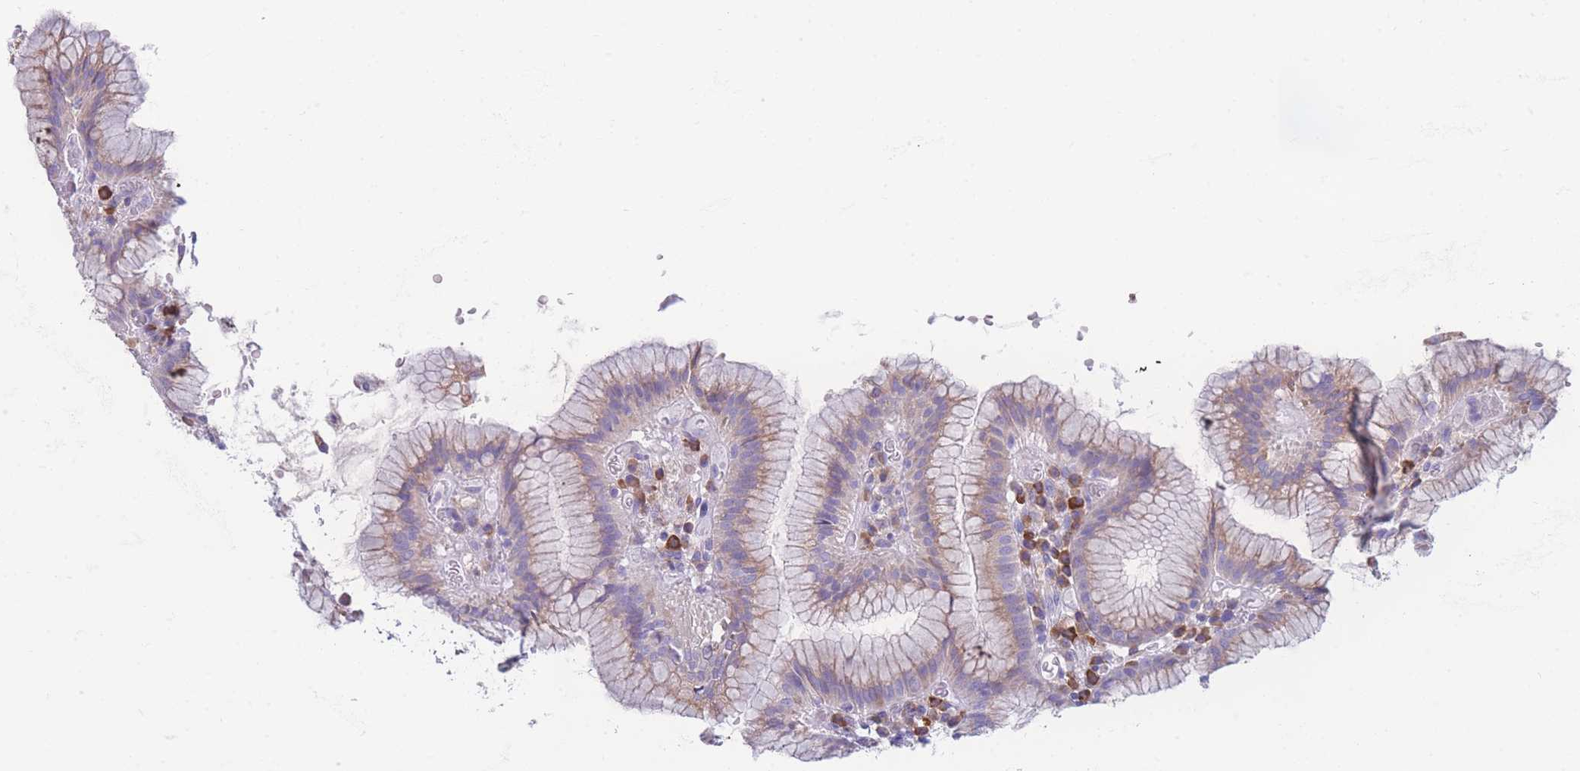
{"staining": {"intensity": "moderate", "quantity": "<25%", "location": "cytoplasmic/membranous"}, "tissue": "stomach", "cell_type": "Glandular cells", "image_type": "normal", "snomed": [{"axis": "morphology", "description": "Normal tissue, NOS"}, {"axis": "topography", "description": "Stomach"}], "caption": "Protein staining exhibits moderate cytoplasmic/membranous staining in about <25% of glandular cells in normal stomach.", "gene": "XKR8", "patient": {"sex": "male", "age": 55}}